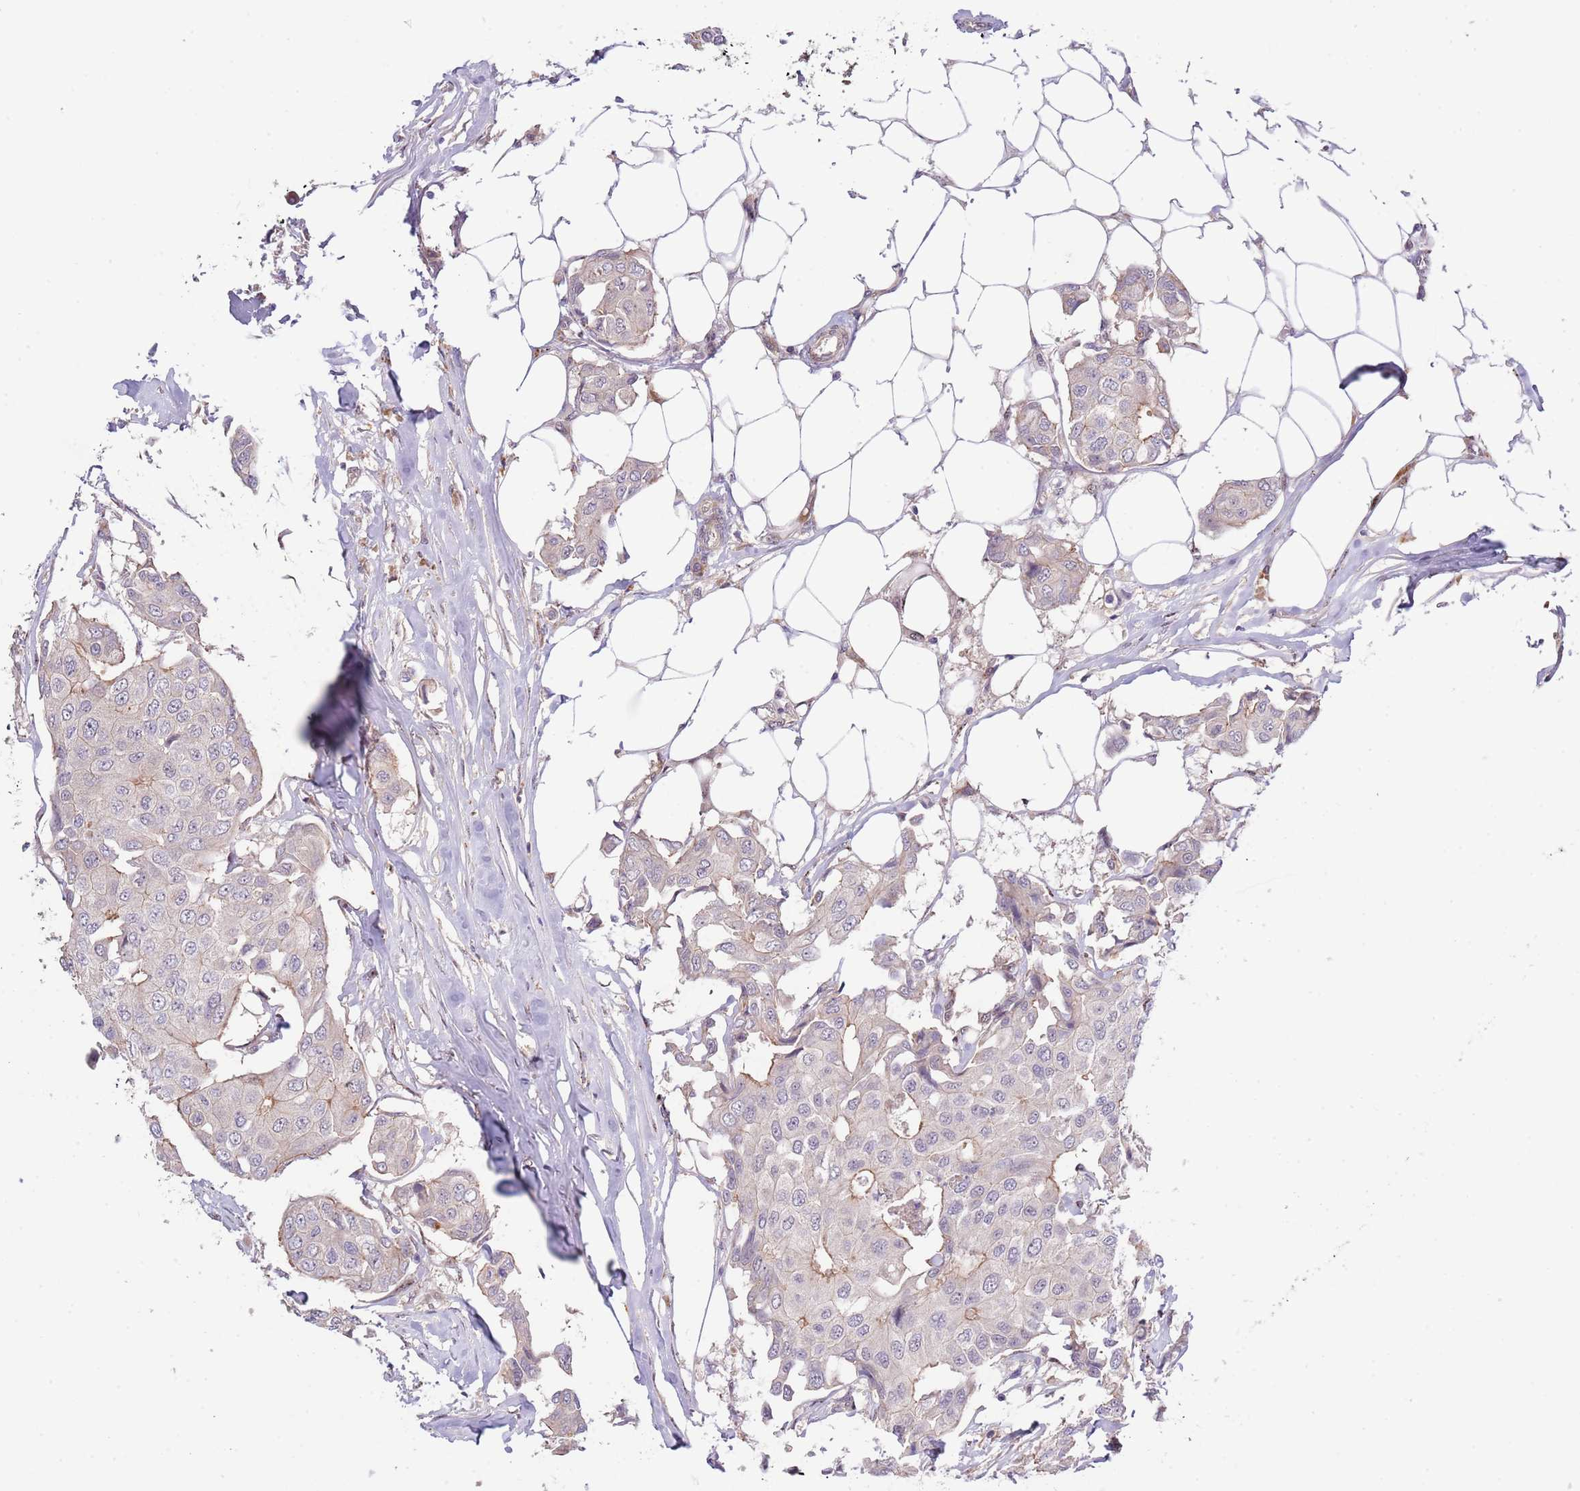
{"staining": {"intensity": "negative", "quantity": "none", "location": "none"}, "tissue": "breast cancer", "cell_type": "Tumor cells", "image_type": "cancer", "snomed": [{"axis": "morphology", "description": "Duct carcinoma"}, {"axis": "topography", "description": "Breast"}, {"axis": "topography", "description": "Lymph node"}], "caption": "Protein analysis of breast cancer shows no significant positivity in tumor cells. (Stains: DAB immunohistochemistry (IHC) with hematoxylin counter stain, Microscopy: brightfield microscopy at high magnification).", "gene": "PRR16", "patient": {"sex": "female", "age": 80}}